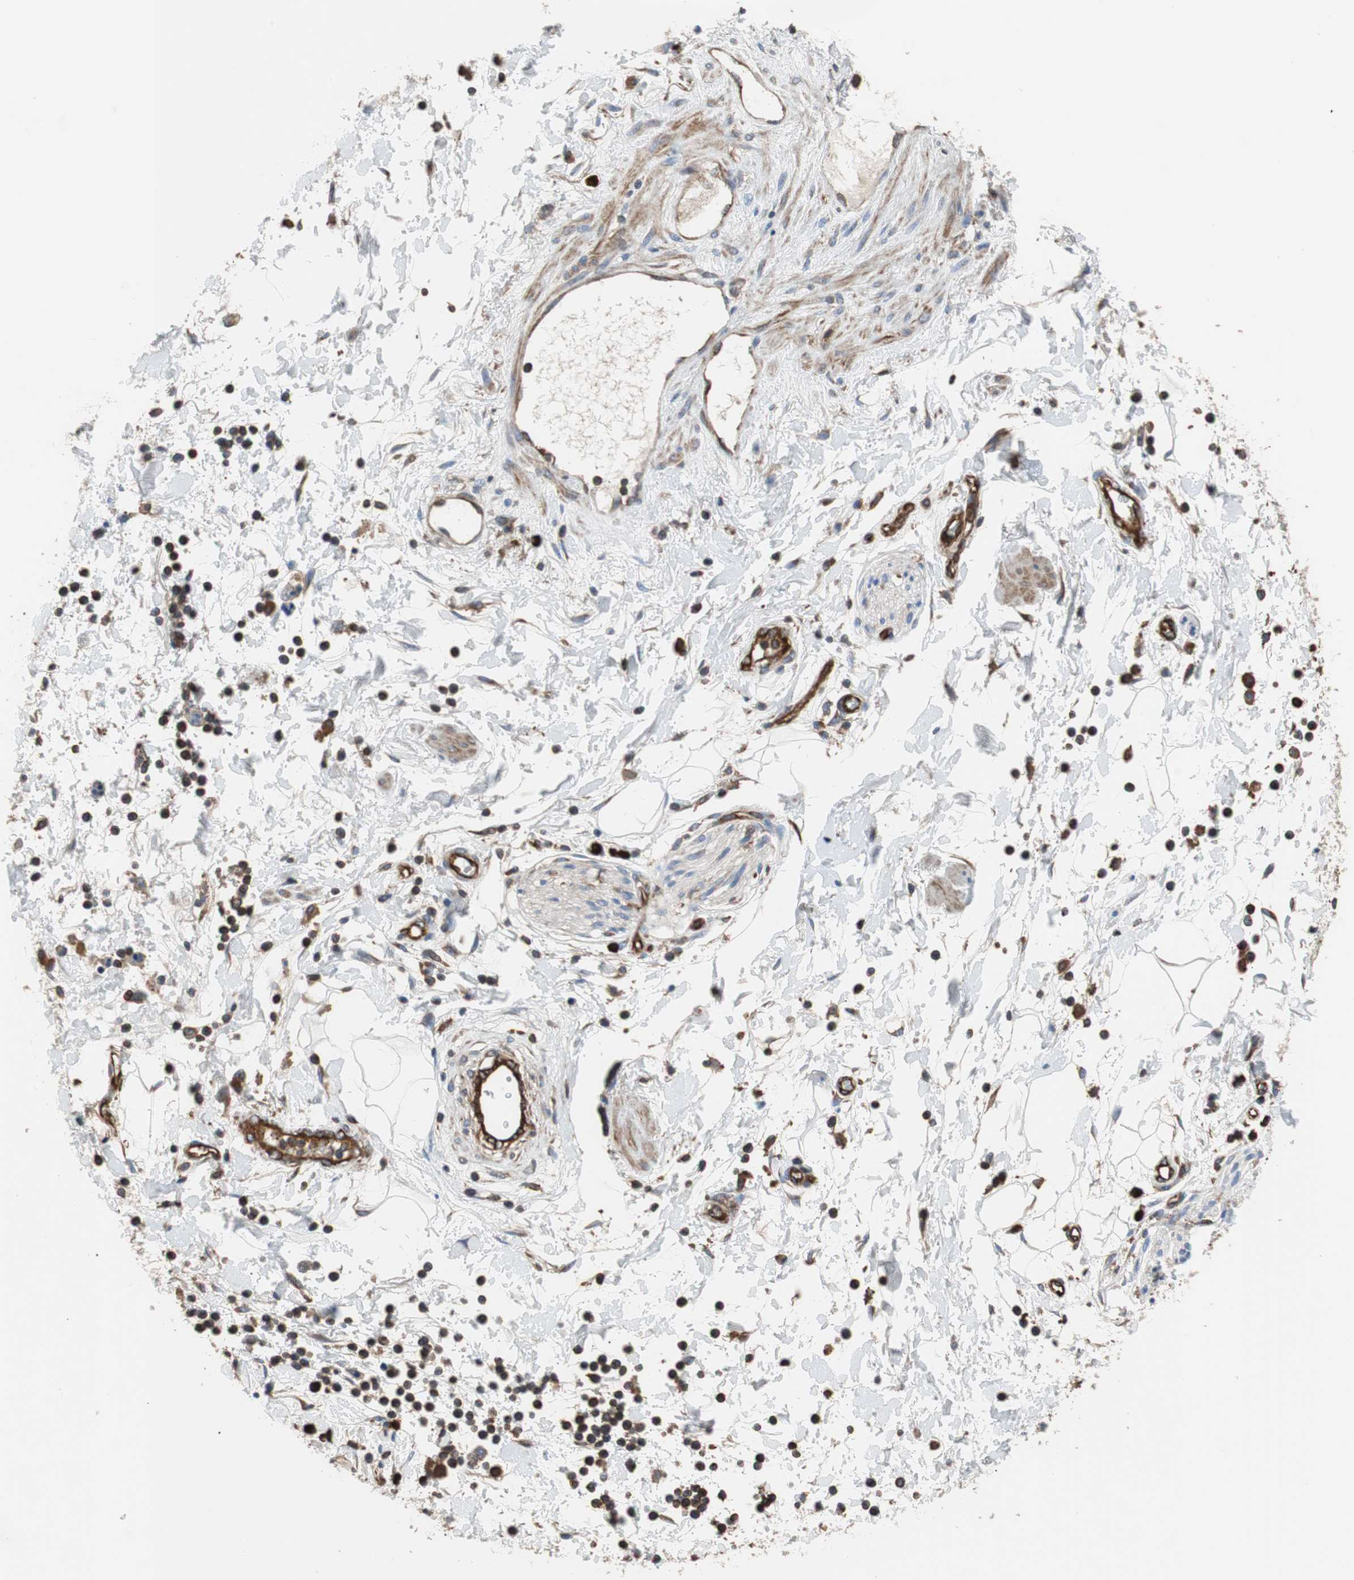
{"staining": {"intensity": "moderate", "quantity": "<25%", "location": "cytoplasmic/membranous"}, "tissue": "adipose tissue", "cell_type": "Adipocytes", "image_type": "normal", "snomed": [{"axis": "morphology", "description": "Normal tissue, NOS"}, {"axis": "topography", "description": "Soft tissue"}, {"axis": "topography", "description": "Peripheral nerve tissue"}], "caption": "This histopathology image displays immunohistochemistry (IHC) staining of benign adipose tissue, with low moderate cytoplasmic/membranous positivity in about <25% of adipocytes.", "gene": "PLCG2", "patient": {"sex": "female", "age": 71}}